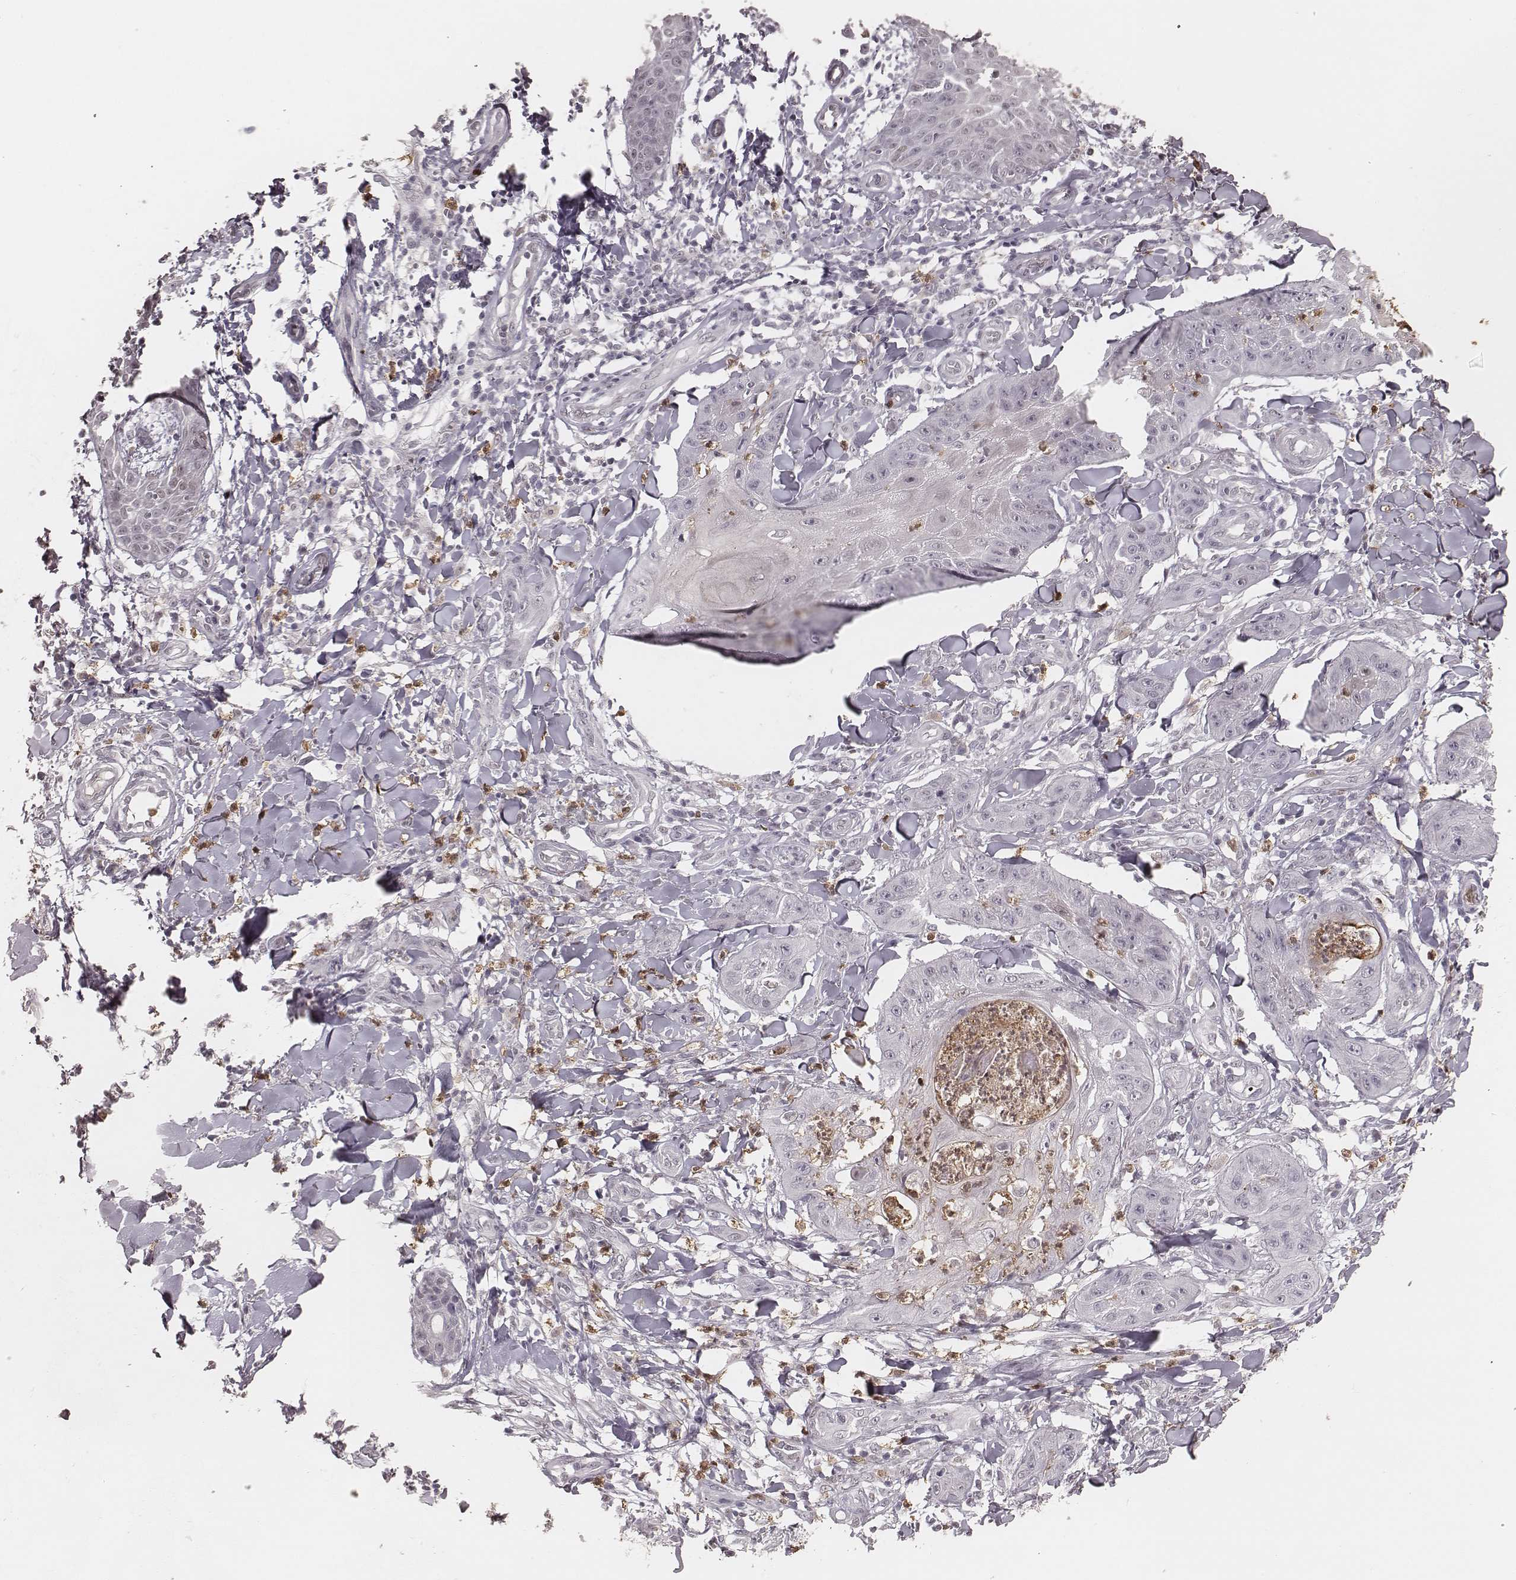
{"staining": {"intensity": "negative", "quantity": "none", "location": "none"}, "tissue": "skin cancer", "cell_type": "Tumor cells", "image_type": "cancer", "snomed": [{"axis": "morphology", "description": "Squamous cell carcinoma, NOS"}, {"axis": "topography", "description": "Skin"}], "caption": "A photomicrograph of human skin cancer (squamous cell carcinoma) is negative for staining in tumor cells.", "gene": "KITLG", "patient": {"sex": "male", "age": 70}}